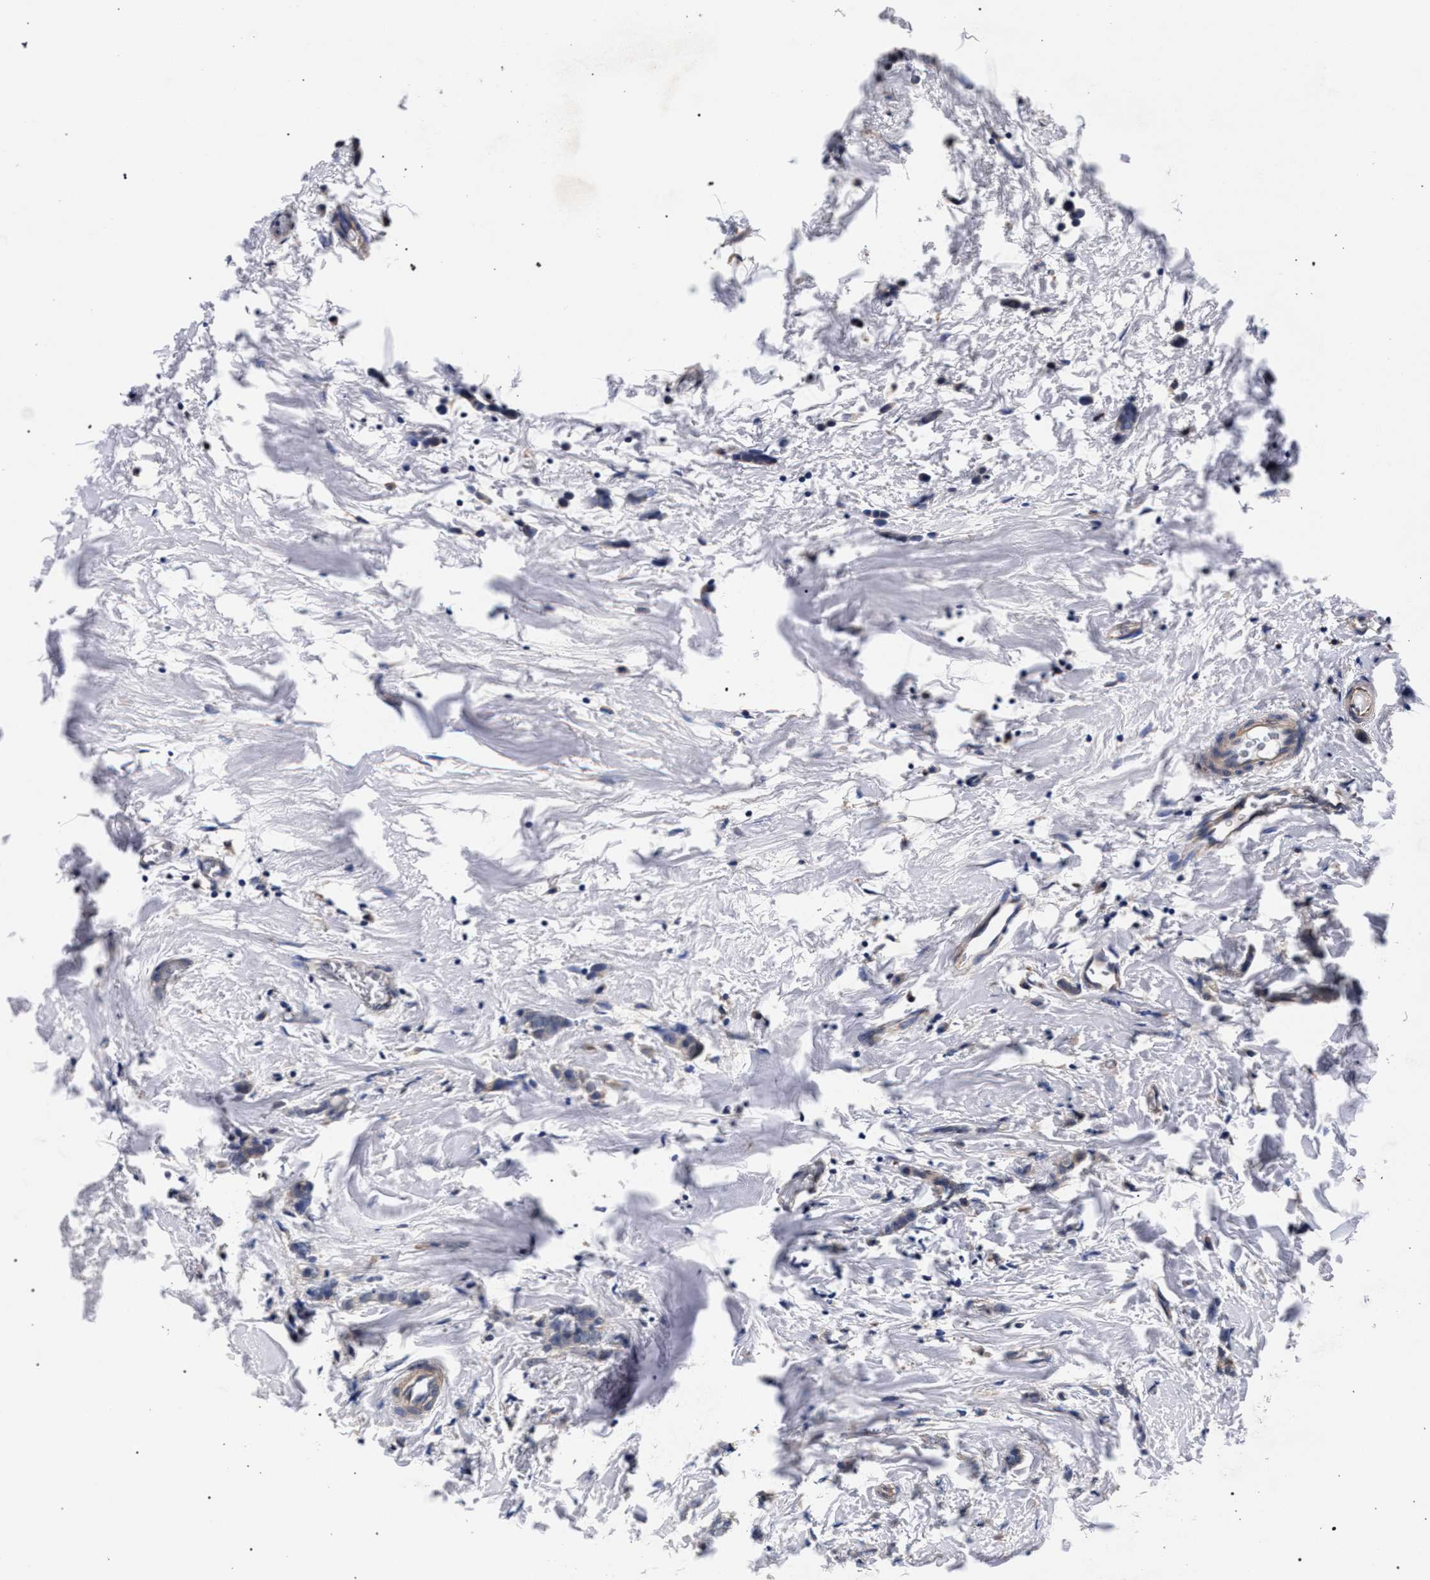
{"staining": {"intensity": "weak", "quantity": "<25%", "location": "cytoplasmic/membranous"}, "tissue": "breast cancer", "cell_type": "Tumor cells", "image_type": "cancer", "snomed": [{"axis": "morphology", "description": "Lobular carcinoma"}, {"axis": "topography", "description": "Breast"}], "caption": "The photomicrograph exhibits no staining of tumor cells in lobular carcinoma (breast). The staining was performed using DAB to visualize the protein expression in brown, while the nuclei were stained in blue with hematoxylin (Magnification: 20x).", "gene": "CFAP95", "patient": {"sex": "female", "age": 60}}